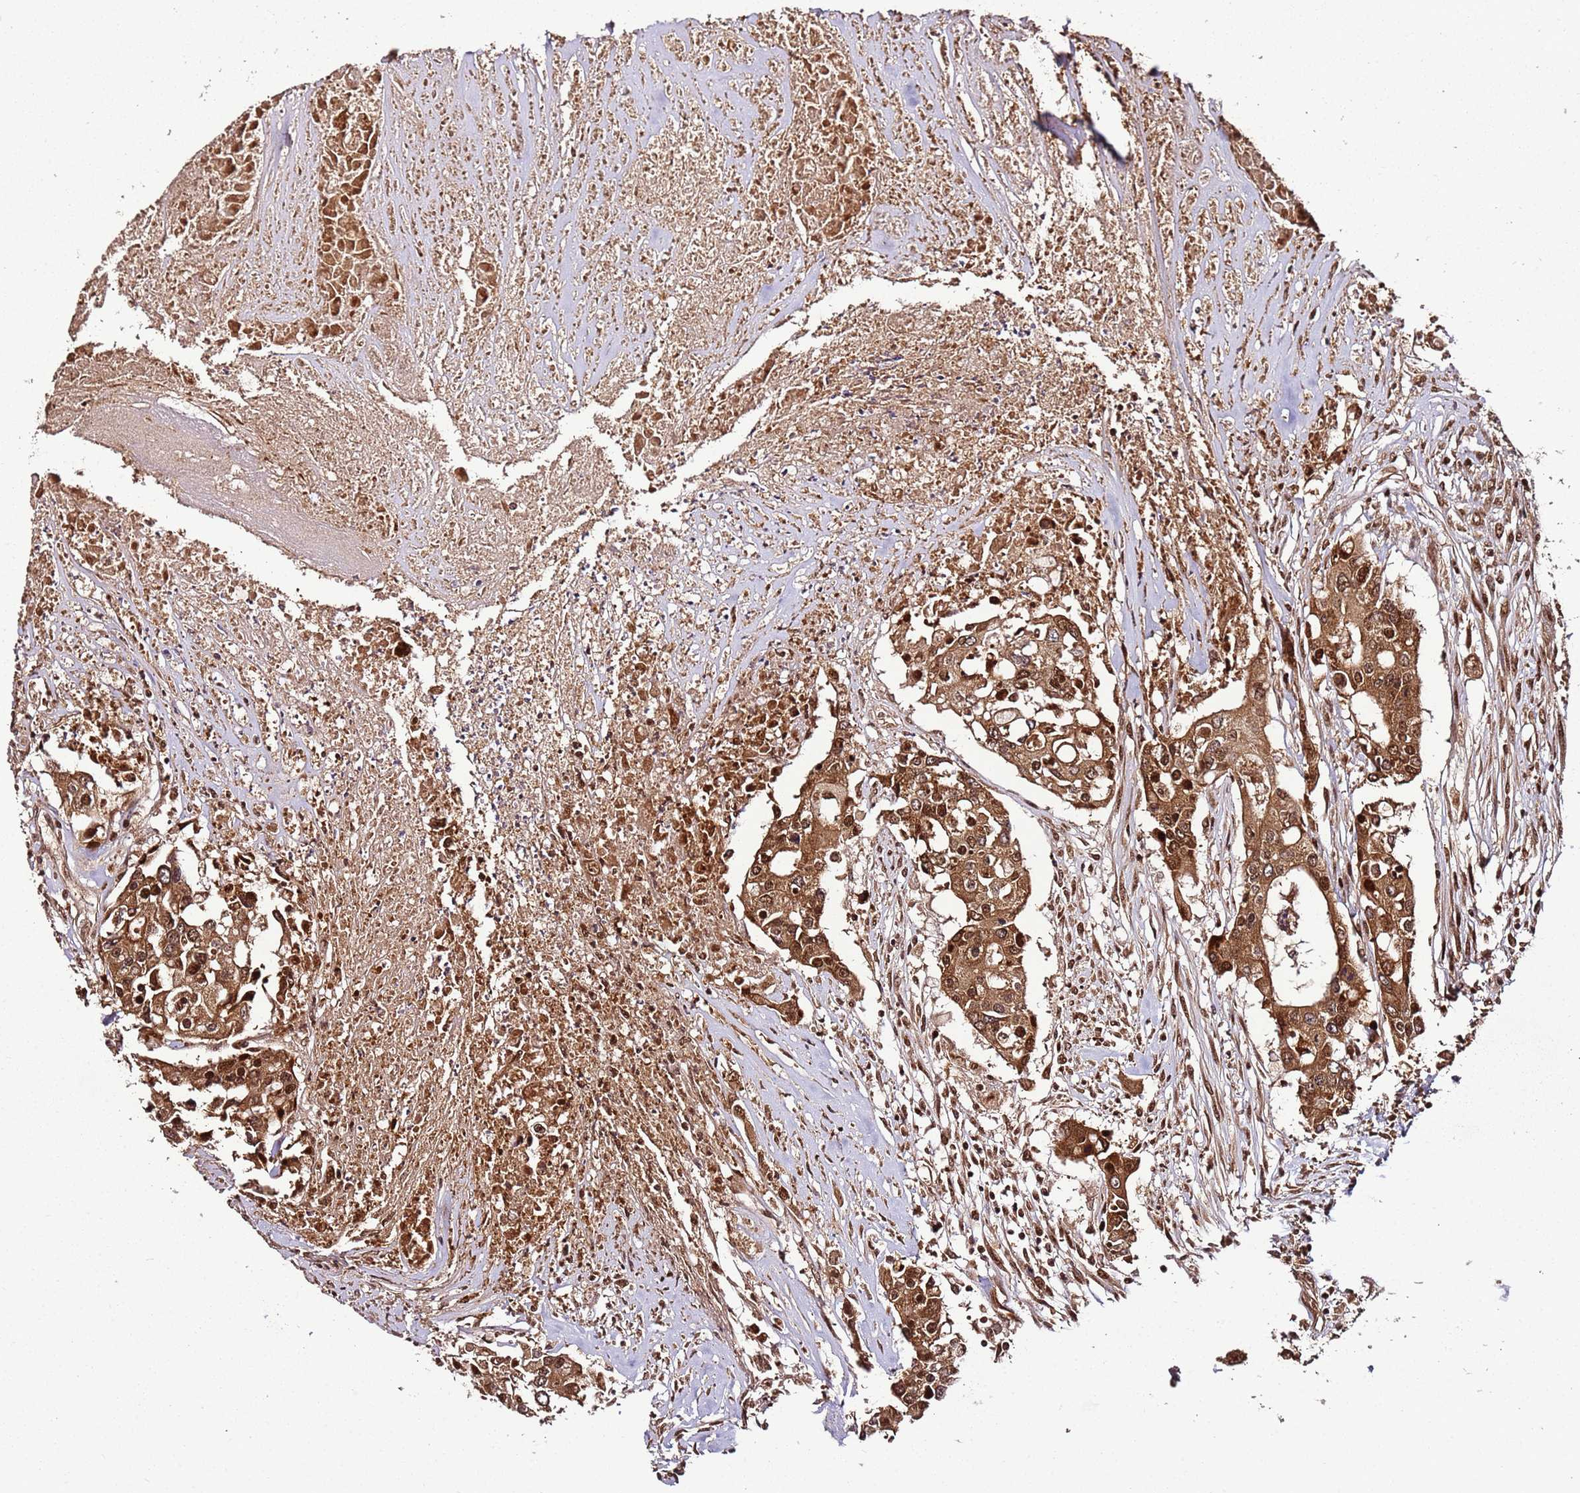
{"staining": {"intensity": "strong", "quantity": ">75%", "location": "cytoplasmic/membranous,nuclear"}, "tissue": "colorectal cancer", "cell_type": "Tumor cells", "image_type": "cancer", "snomed": [{"axis": "morphology", "description": "Adenocarcinoma, NOS"}, {"axis": "topography", "description": "Colon"}], "caption": "Immunohistochemistry image of human adenocarcinoma (colorectal) stained for a protein (brown), which demonstrates high levels of strong cytoplasmic/membranous and nuclear staining in about >75% of tumor cells.", "gene": "XRN2", "patient": {"sex": "male", "age": 77}}